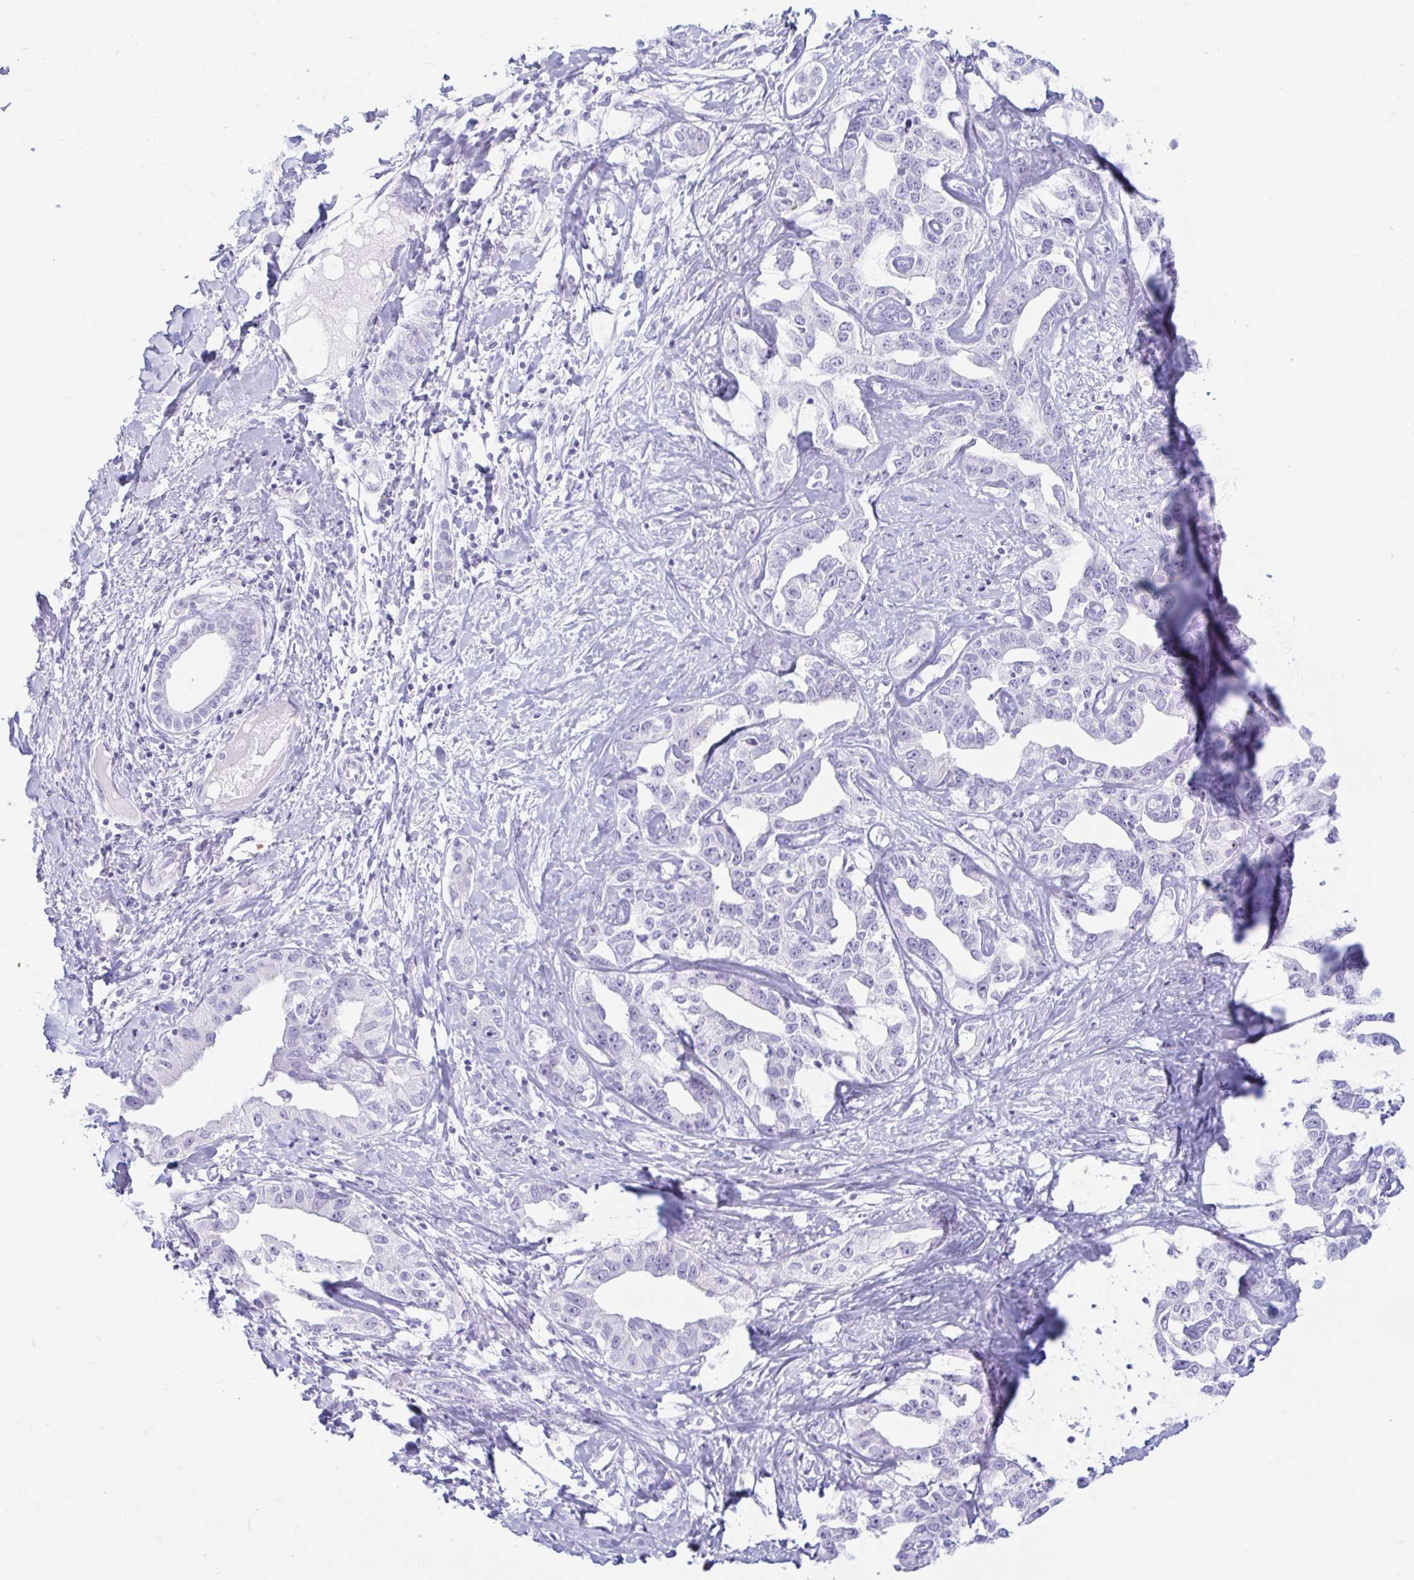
{"staining": {"intensity": "negative", "quantity": "none", "location": "none"}, "tissue": "liver cancer", "cell_type": "Tumor cells", "image_type": "cancer", "snomed": [{"axis": "morphology", "description": "Cholangiocarcinoma"}, {"axis": "topography", "description": "Liver"}], "caption": "Tumor cells are negative for brown protein staining in cholangiocarcinoma (liver).", "gene": "ERICH6", "patient": {"sex": "male", "age": 59}}